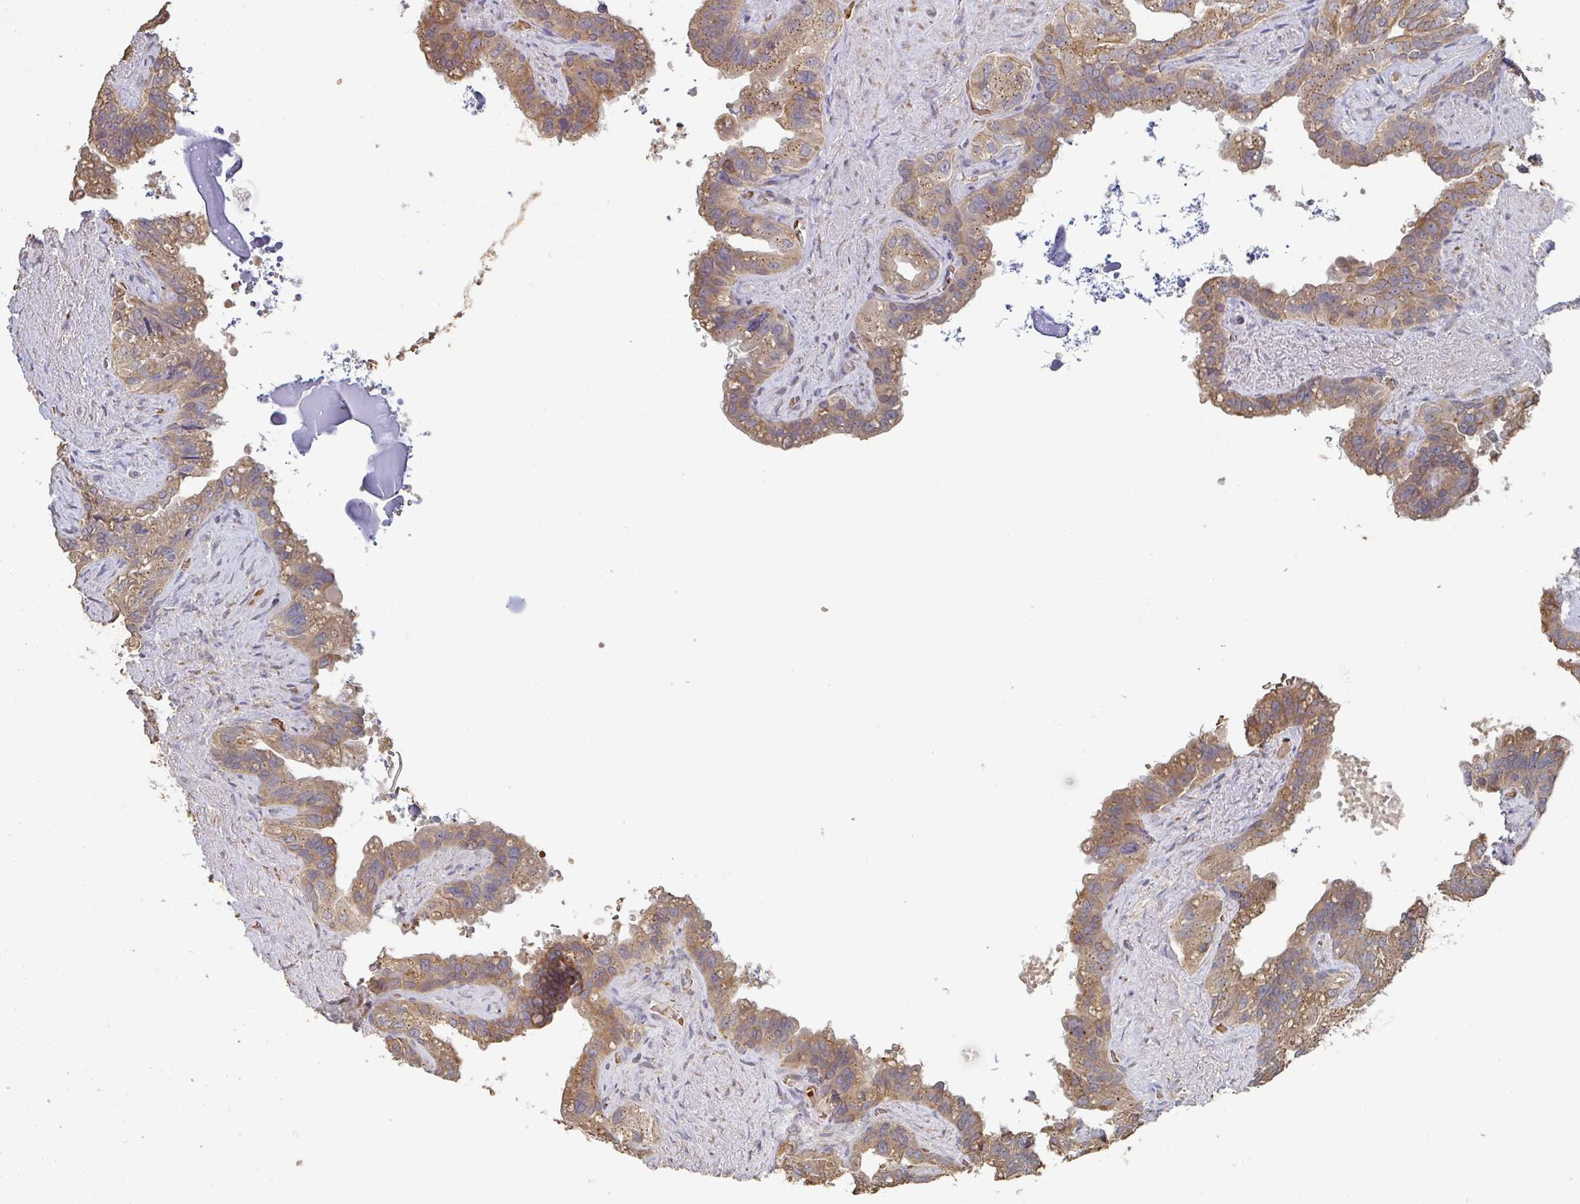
{"staining": {"intensity": "moderate", "quantity": ">75%", "location": "cytoplasmic/membranous"}, "tissue": "seminal vesicle", "cell_type": "Glandular cells", "image_type": "normal", "snomed": [{"axis": "morphology", "description": "Normal tissue, NOS"}, {"axis": "topography", "description": "Seminal veicle"}, {"axis": "topography", "description": "Peripheral nerve tissue"}], "caption": "Approximately >75% of glandular cells in normal seminal vesicle show moderate cytoplasmic/membranous protein positivity as visualized by brown immunohistochemical staining.", "gene": "POLG", "patient": {"sex": "male", "age": 76}}